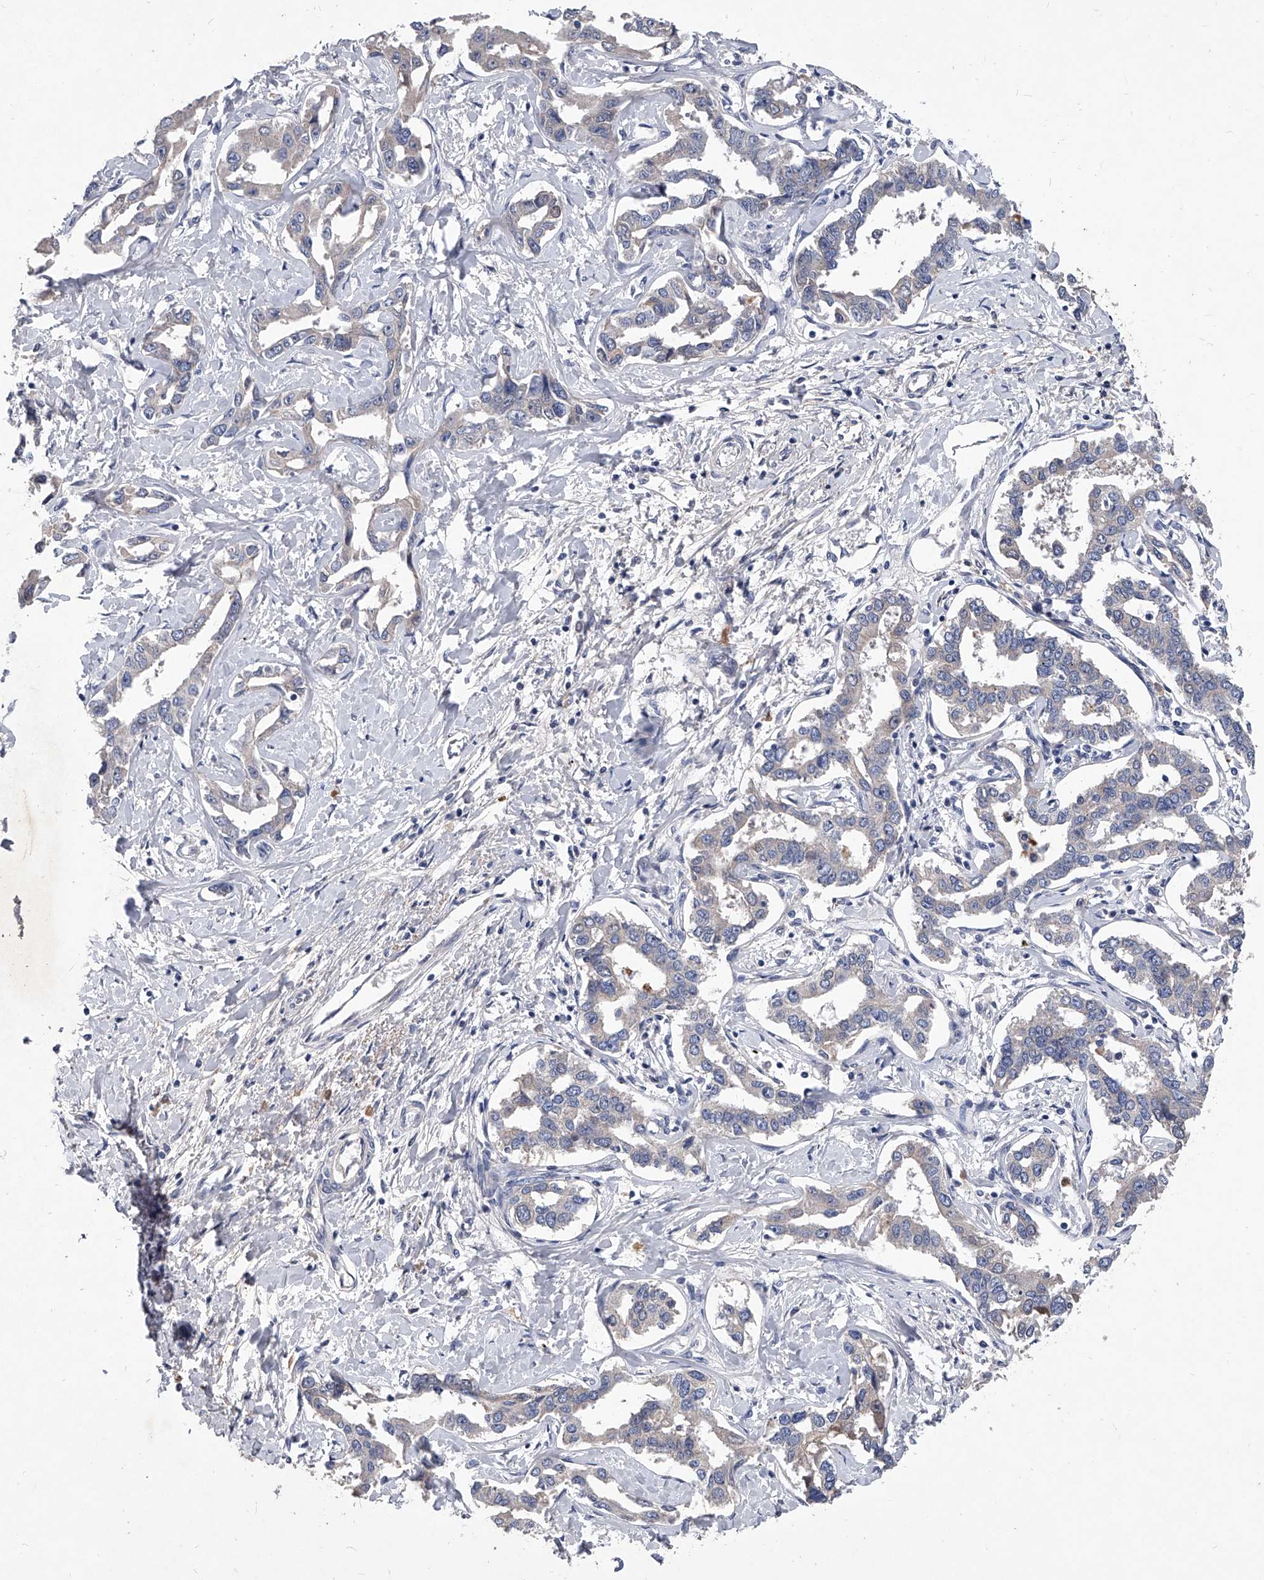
{"staining": {"intensity": "negative", "quantity": "none", "location": "none"}, "tissue": "liver cancer", "cell_type": "Tumor cells", "image_type": "cancer", "snomed": [{"axis": "morphology", "description": "Cholangiocarcinoma"}, {"axis": "topography", "description": "Liver"}], "caption": "Tumor cells show no significant expression in liver cancer.", "gene": "C5", "patient": {"sex": "male", "age": 59}}